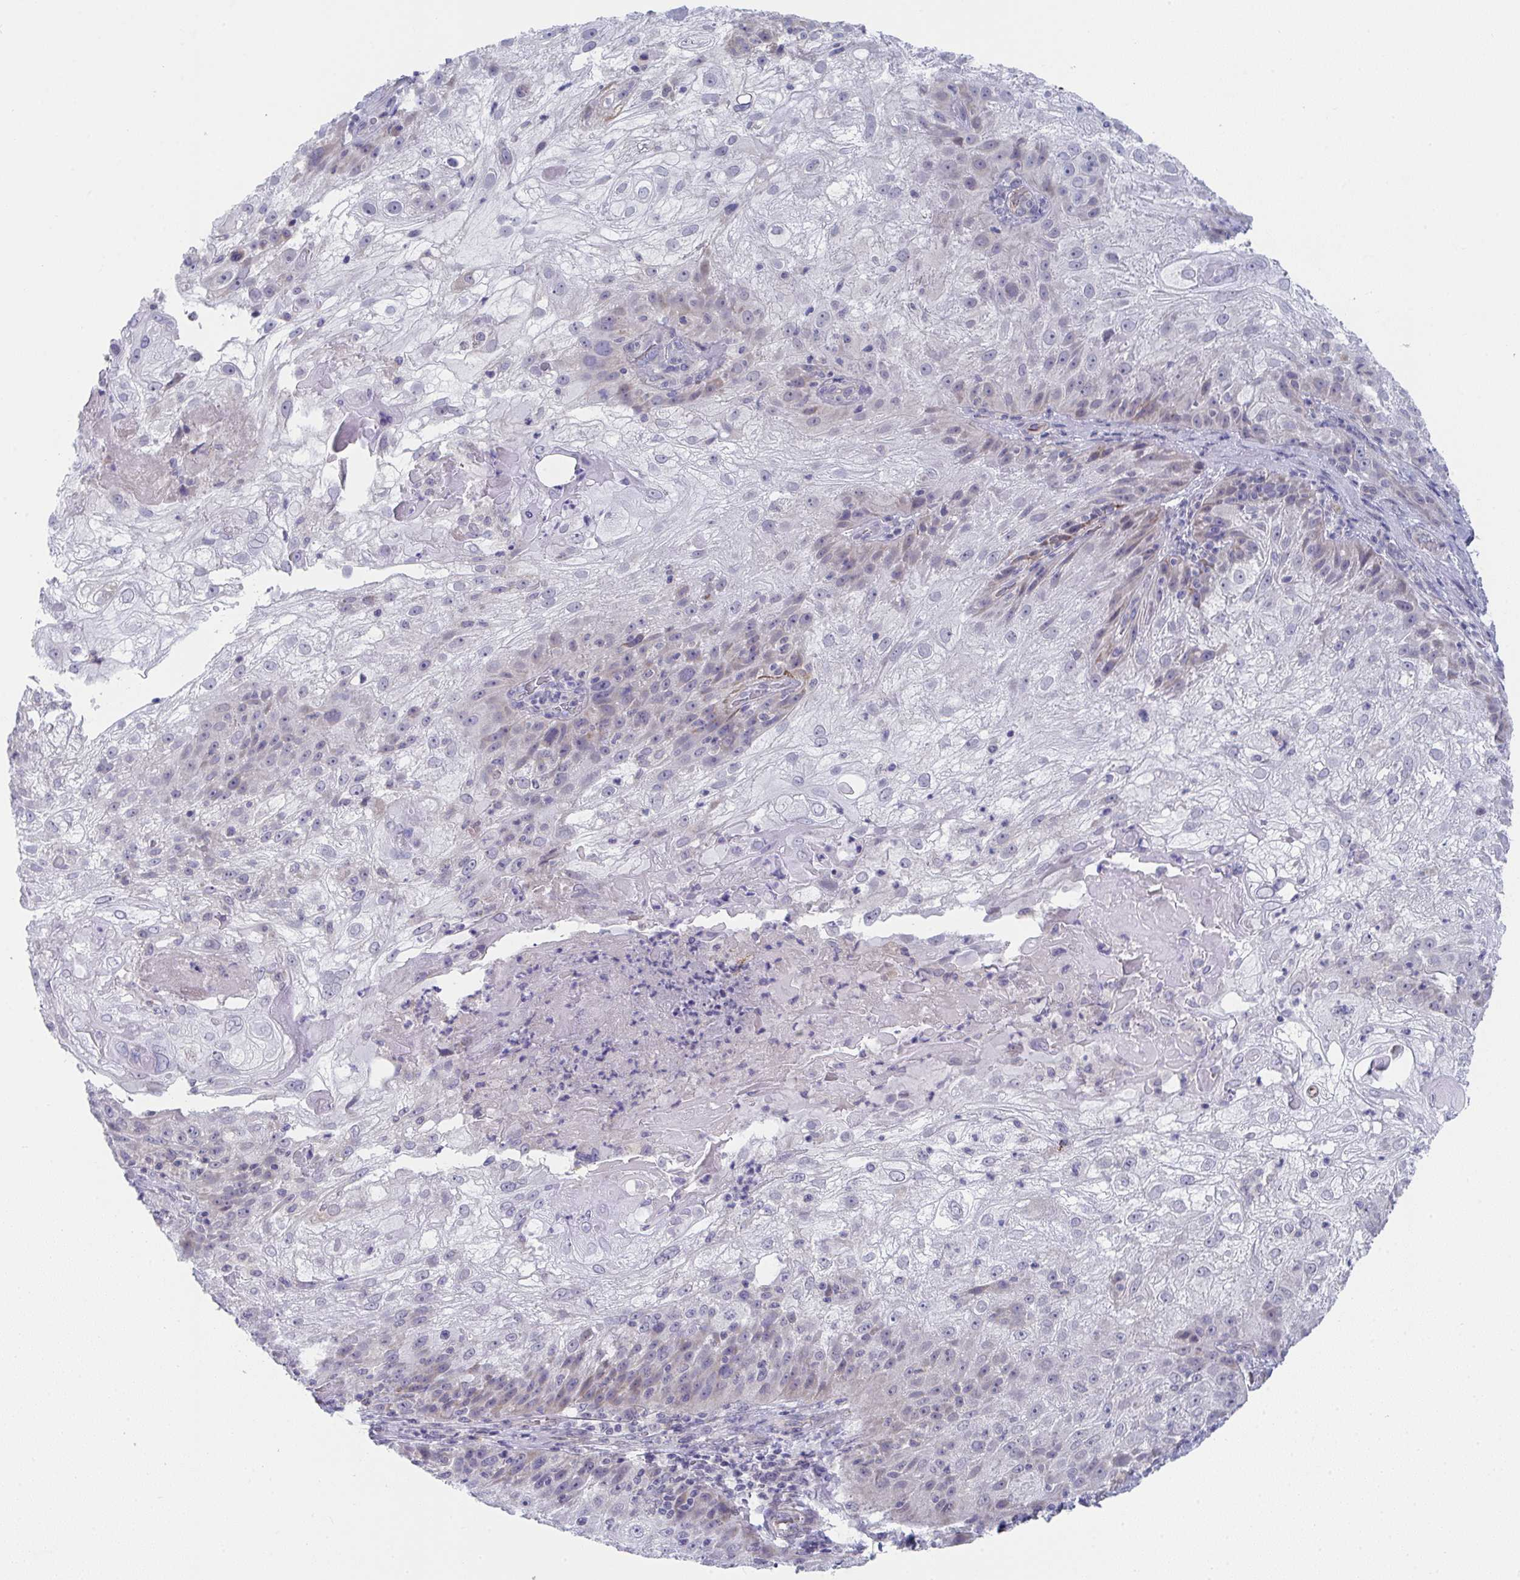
{"staining": {"intensity": "negative", "quantity": "none", "location": "none"}, "tissue": "skin cancer", "cell_type": "Tumor cells", "image_type": "cancer", "snomed": [{"axis": "morphology", "description": "Normal tissue, NOS"}, {"axis": "morphology", "description": "Squamous cell carcinoma, NOS"}, {"axis": "topography", "description": "Skin"}], "caption": "Skin cancer stained for a protein using immunohistochemistry (IHC) demonstrates no positivity tumor cells.", "gene": "VWDE", "patient": {"sex": "female", "age": 83}}